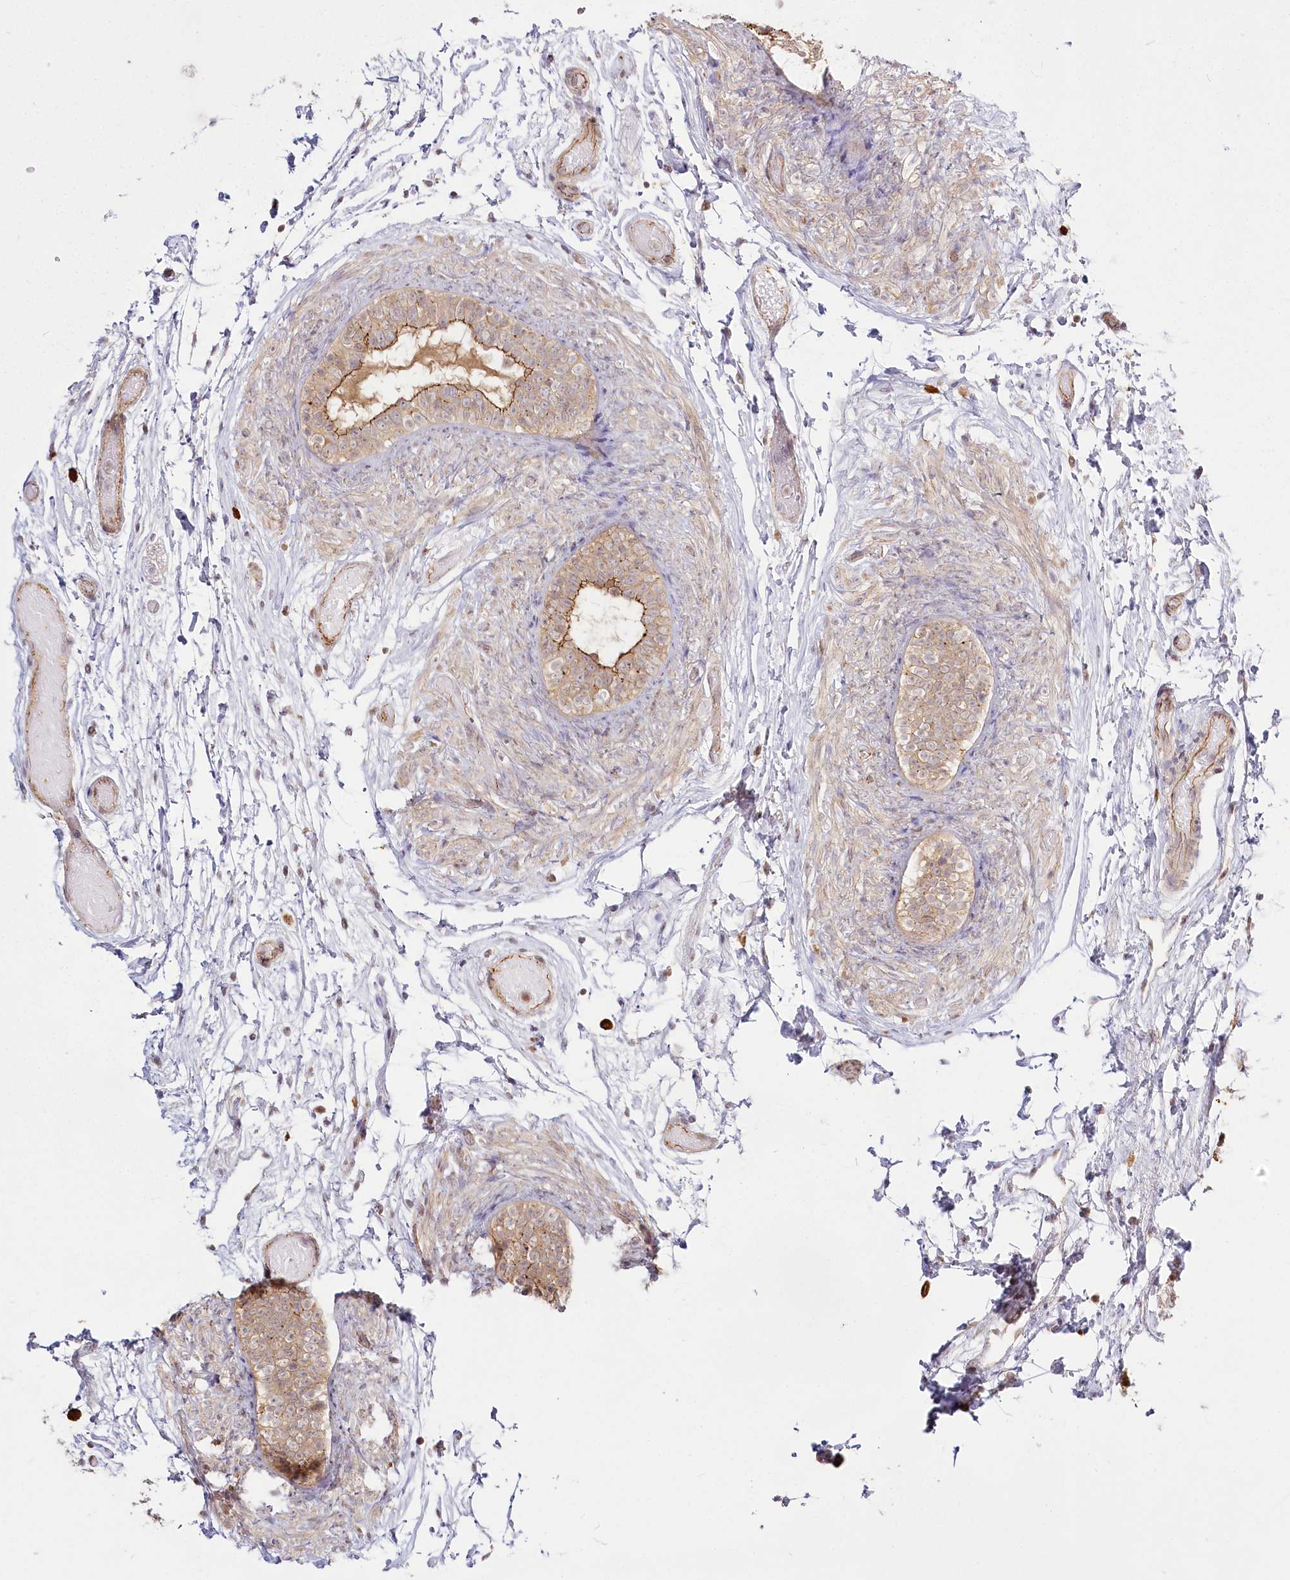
{"staining": {"intensity": "strong", "quantity": "25%-75%", "location": "cytoplasmic/membranous"}, "tissue": "epididymis", "cell_type": "Glandular cells", "image_type": "normal", "snomed": [{"axis": "morphology", "description": "Normal tissue, NOS"}, {"axis": "topography", "description": "Epididymis"}], "caption": "High-power microscopy captured an IHC histopathology image of benign epididymis, revealing strong cytoplasmic/membranous positivity in about 25%-75% of glandular cells. The protein is stained brown, and the nuclei are stained in blue (DAB (3,3'-diaminobenzidine) IHC with brightfield microscopy, high magnification).", "gene": "FAM13A", "patient": {"sex": "male", "age": 5}}